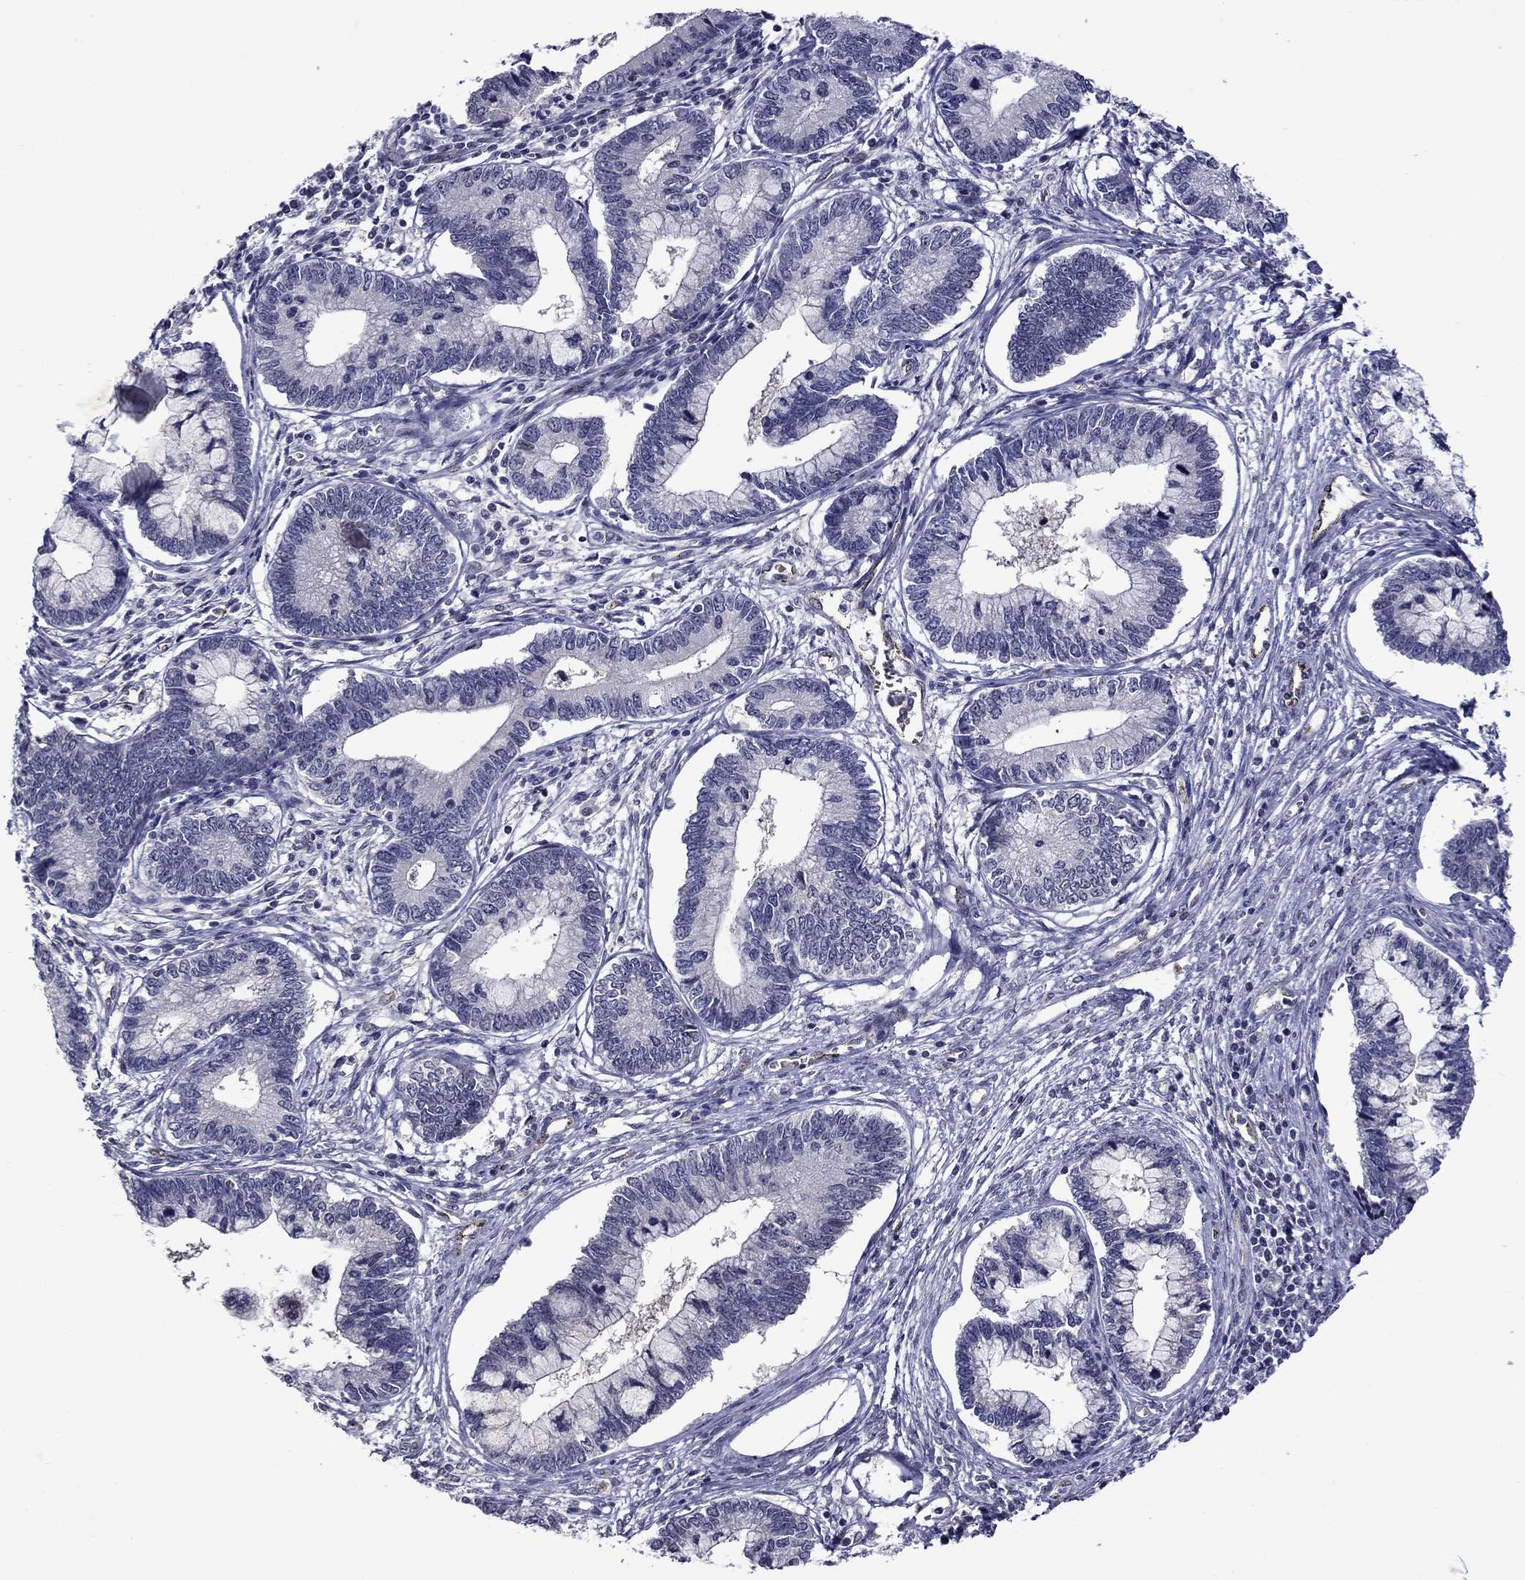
{"staining": {"intensity": "negative", "quantity": "none", "location": "none"}, "tissue": "cervical cancer", "cell_type": "Tumor cells", "image_type": "cancer", "snomed": [{"axis": "morphology", "description": "Adenocarcinoma, NOS"}, {"axis": "topography", "description": "Cervix"}], "caption": "Cervical cancer was stained to show a protein in brown. There is no significant positivity in tumor cells.", "gene": "SLITRK1", "patient": {"sex": "female", "age": 44}}